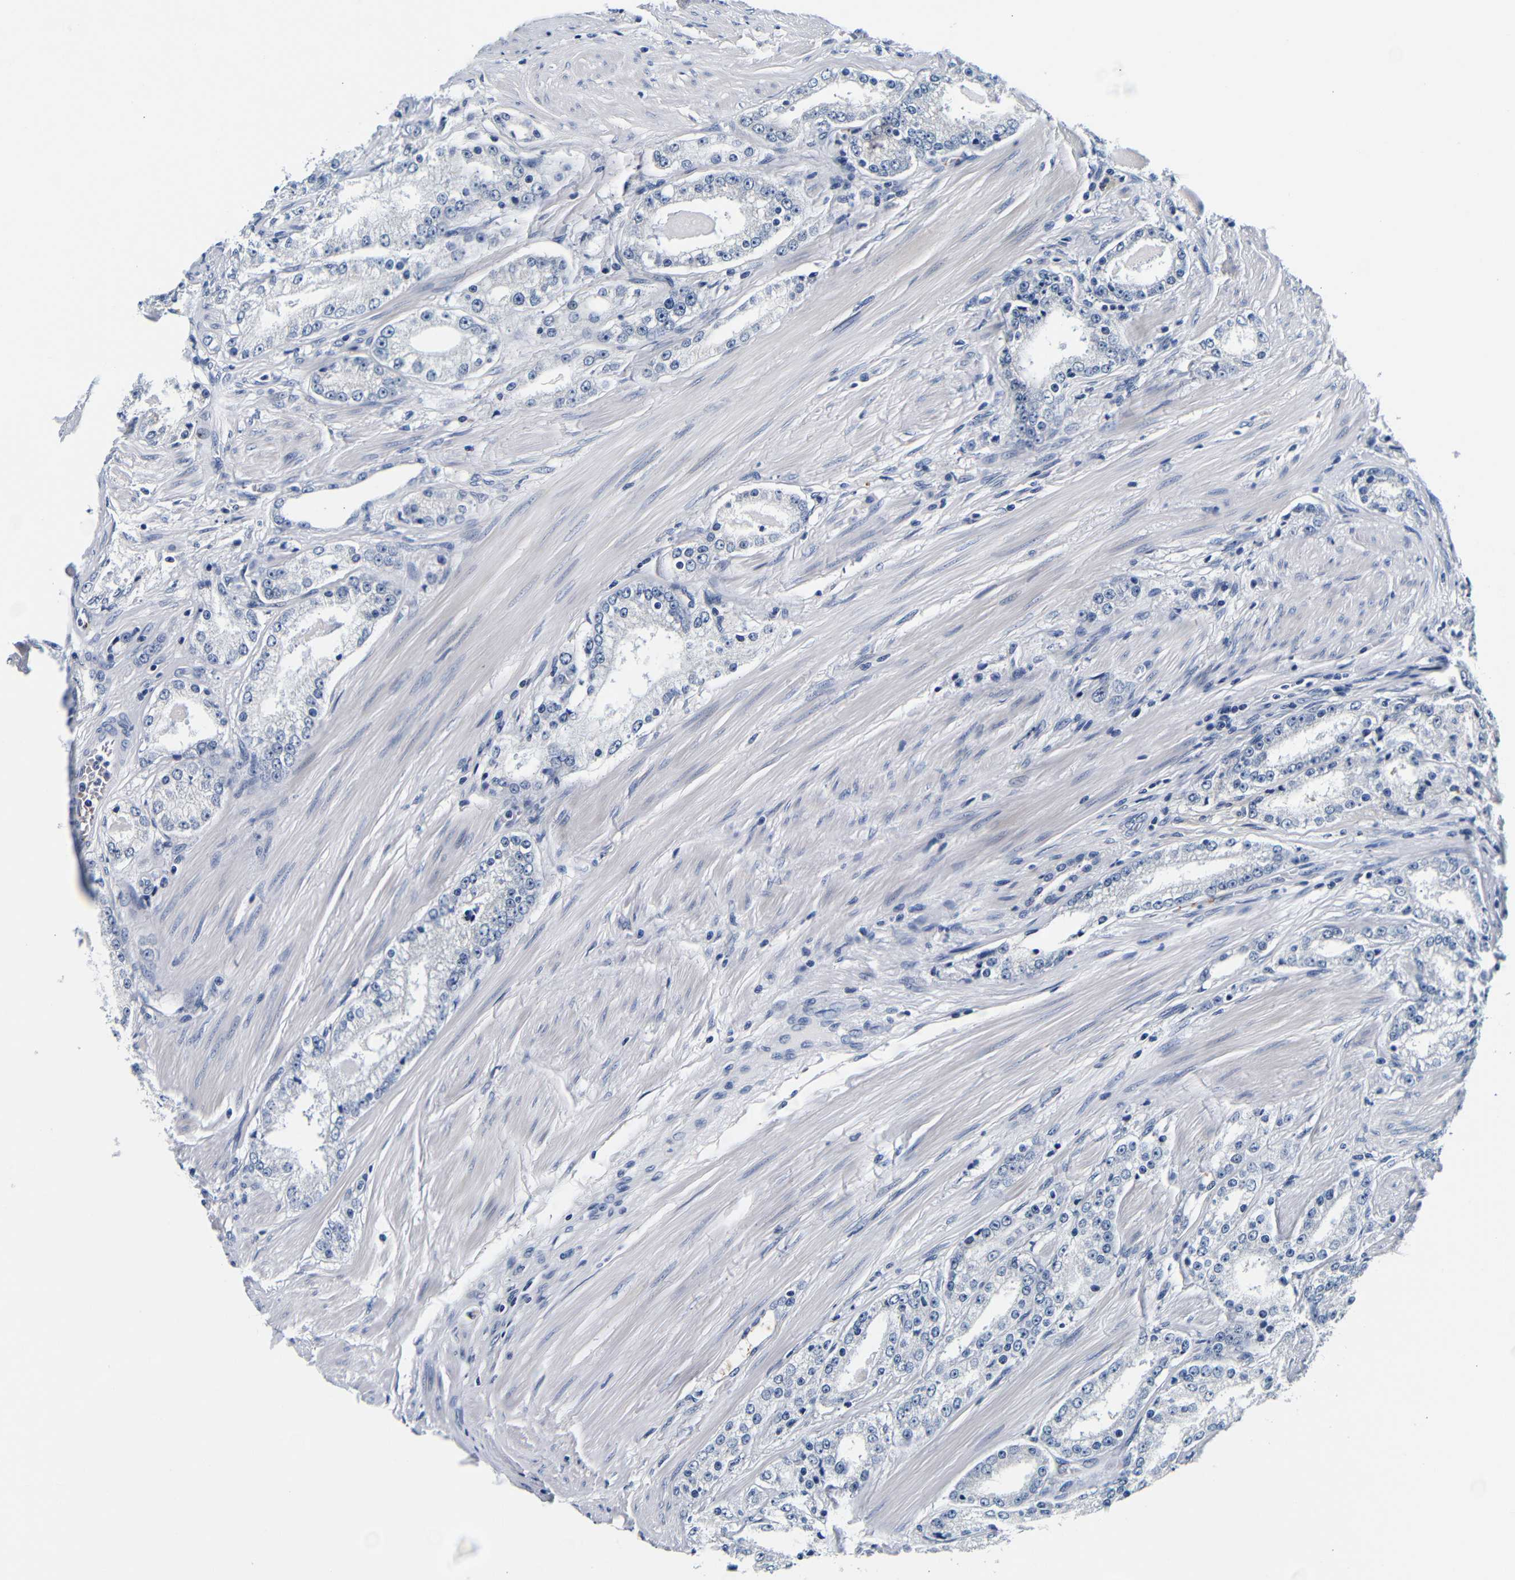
{"staining": {"intensity": "negative", "quantity": "none", "location": "none"}, "tissue": "prostate cancer", "cell_type": "Tumor cells", "image_type": "cancer", "snomed": [{"axis": "morphology", "description": "Adenocarcinoma, Low grade"}, {"axis": "topography", "description": "Prostate"}], "caption": "This is an IHC histopathology image of human prostate adenocarcinoma (low-grade). There is no positivity in tumor cells.", "gene": "GP1BA", "patient": {"sex": "male", "age": 63}}